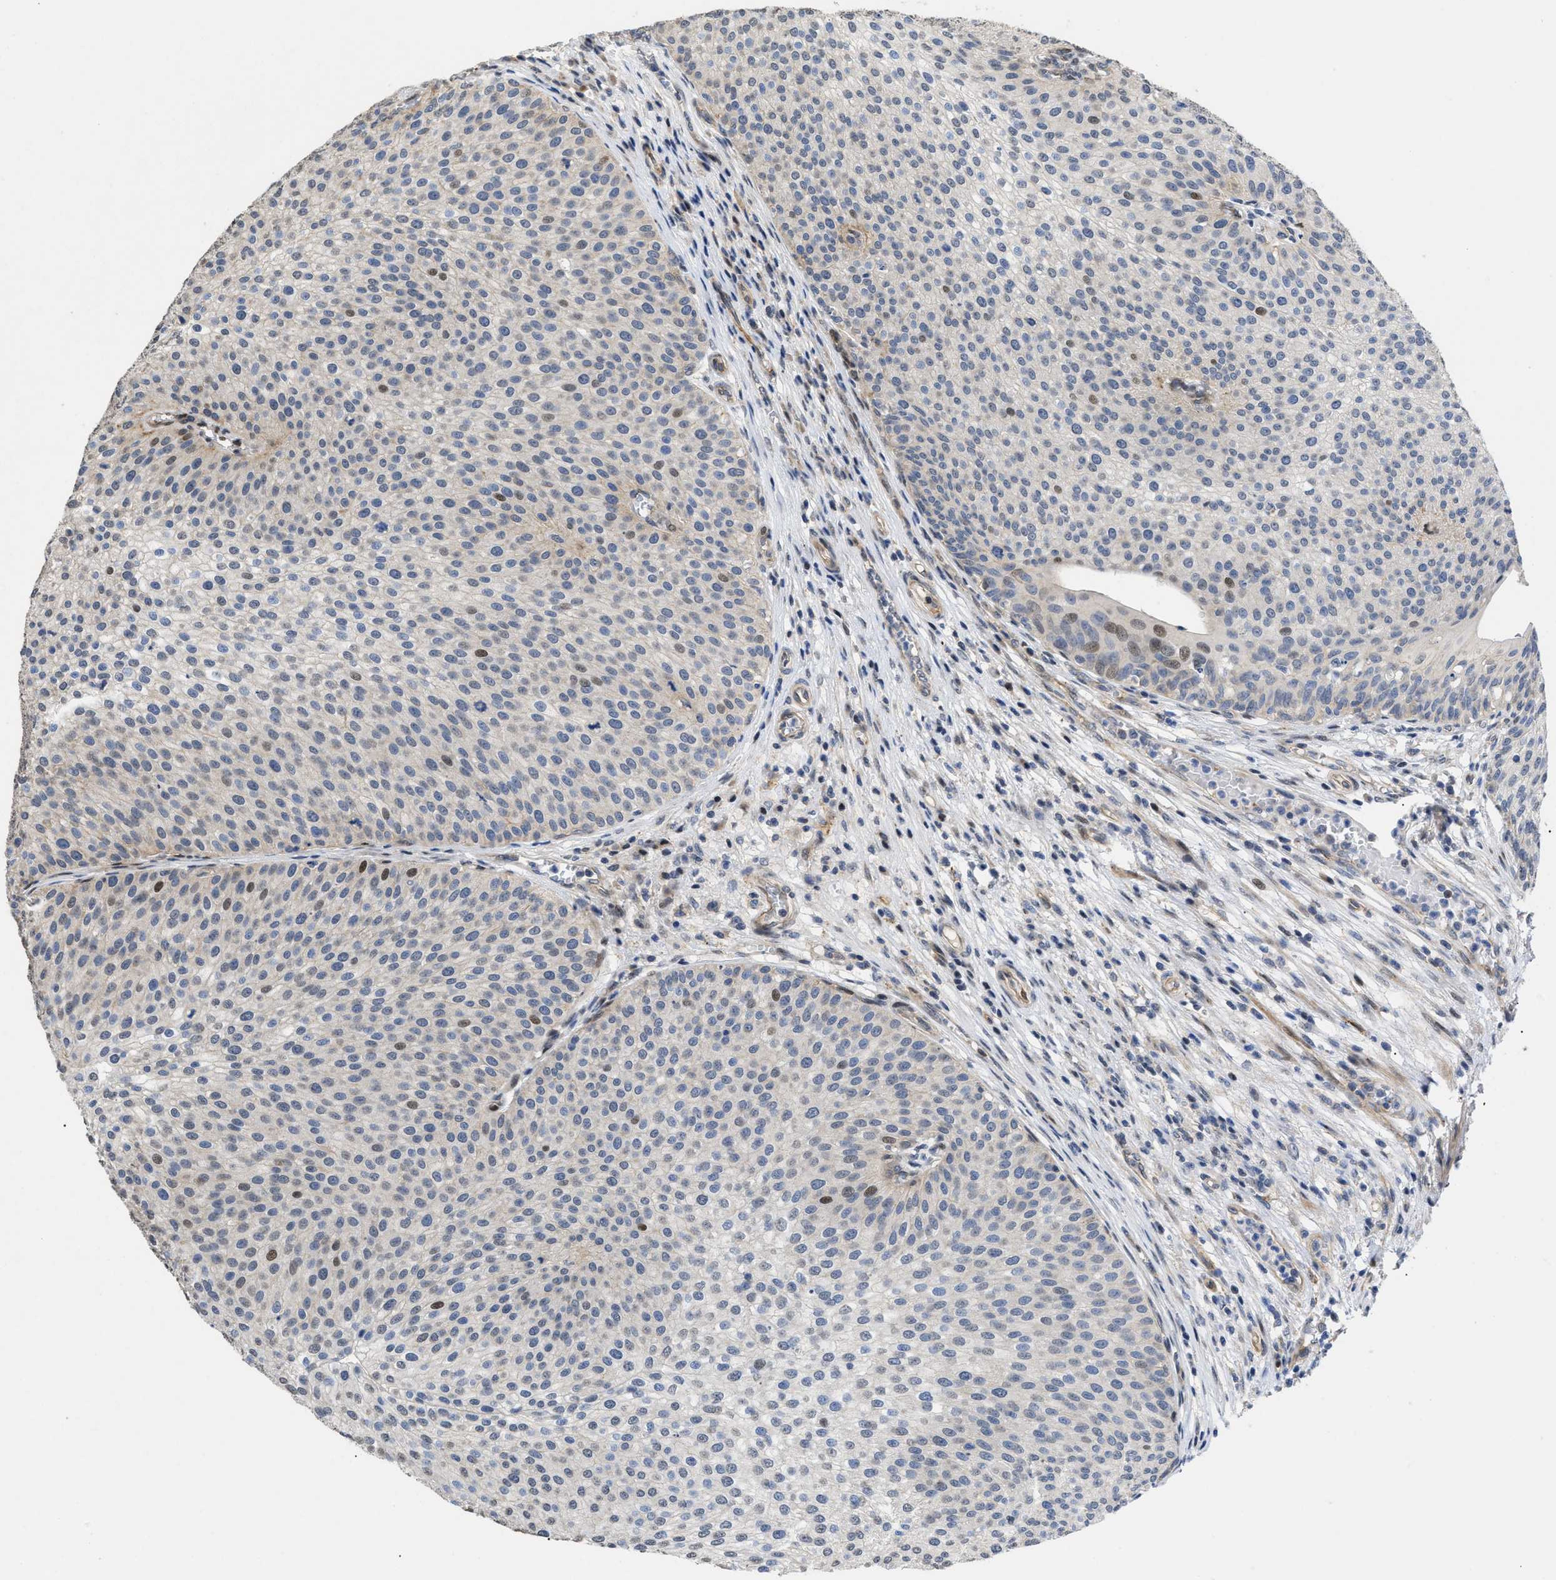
{"staining": {"intensity": "moderate", "quantity": "<25%", "location": "nuclear"}, "tissue": "urothelial cancer", "cell_type": "Tumor cells", "image_type": "cancer", "snomed": [{"axis": "morphology", "description": "Urothelial carcinoma, Low grade"}, {"axis": "topography", "description": "Smooth muscle"}, {"axis": "topography", "description": "Urinary bladder"}], "caption": "High-power microscopy captured an IHC image of urothelial cancer, revealing moderate nuclear positivity in approximately <25% of tumor cells.", "gene": "SFXN5", "patient": {"sex": "male", "age": 60}}